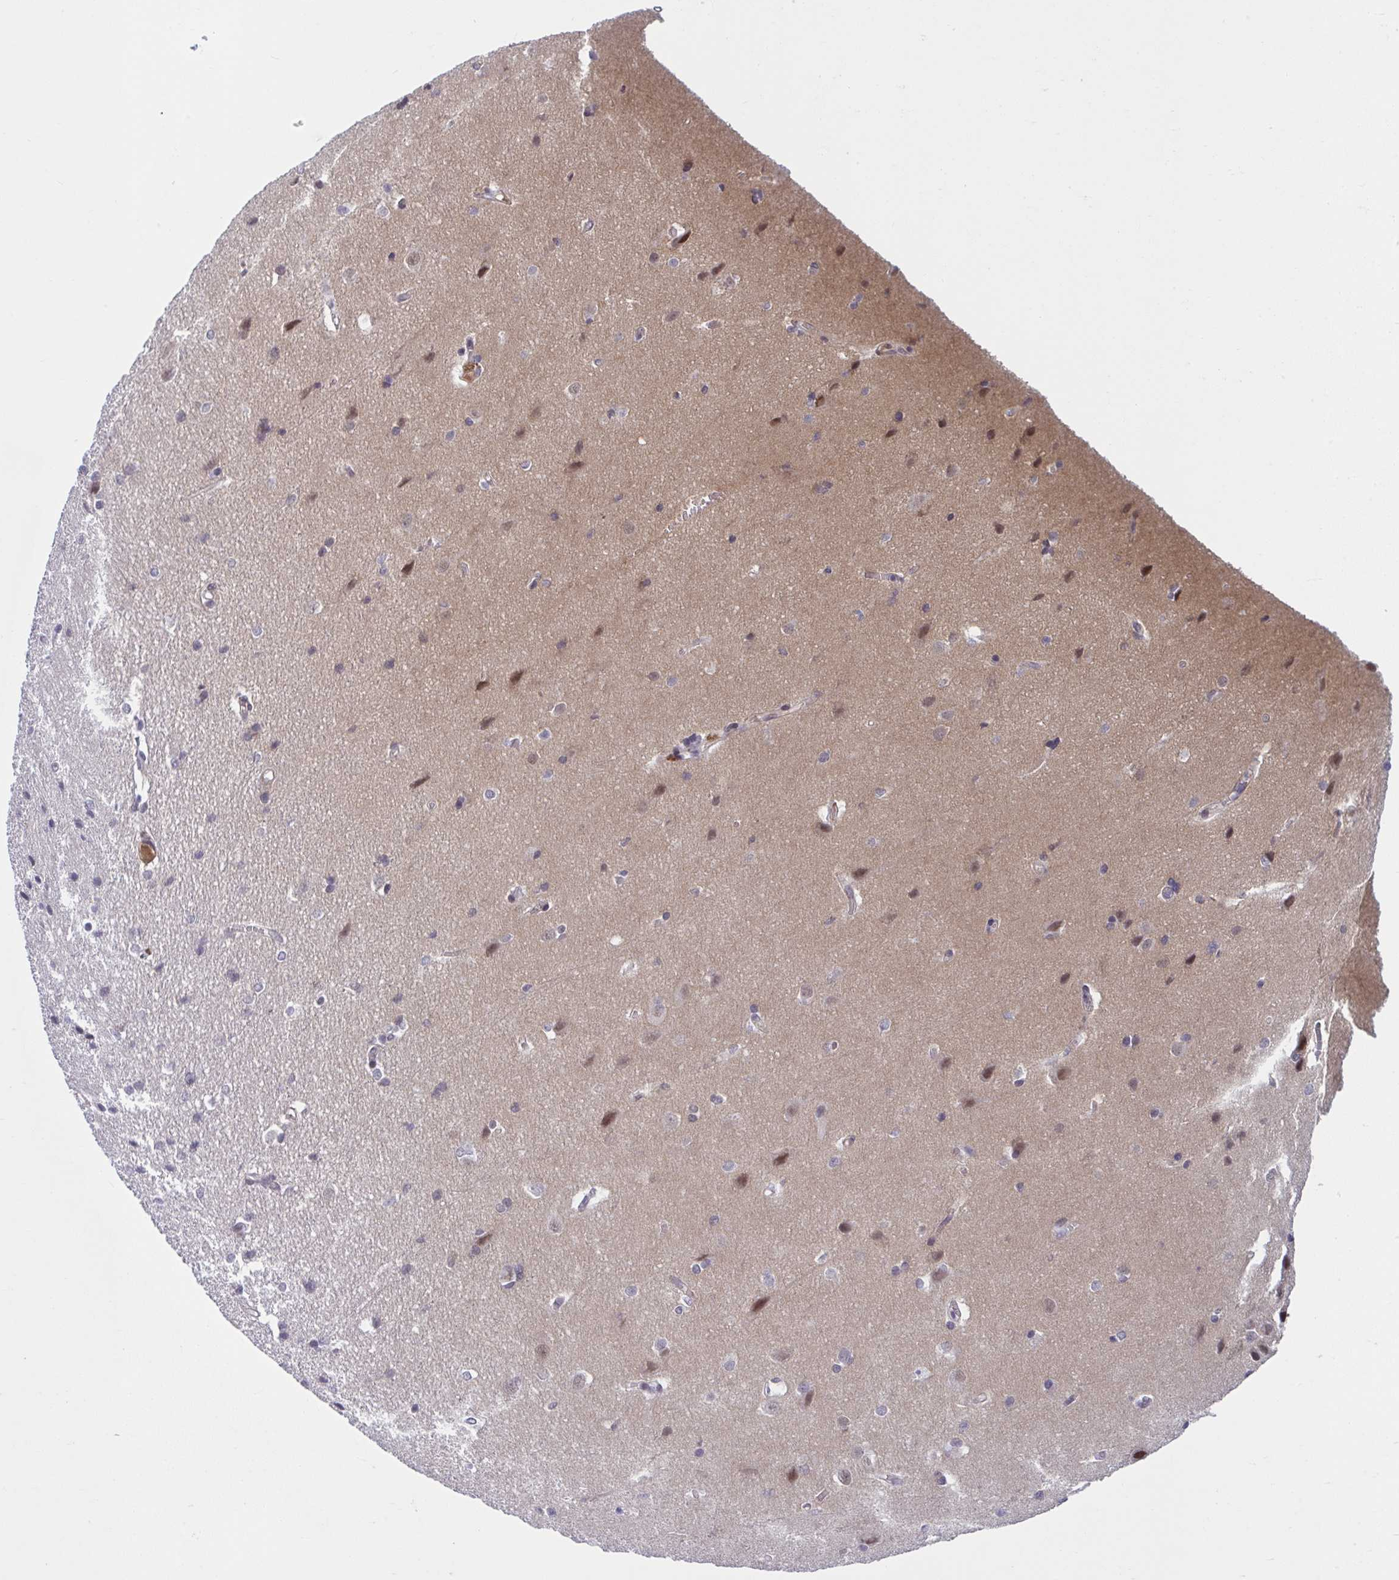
{"staining": {"intensity": "negative", "quantity": "none", "location": "none"}, "tissue": "cerebral cortex", "cell_type": "Endothelial cells", "image_type": "normal", "snomed": [{"axis": "morphology", "description": "Normal tissue, NOS"}, {"axis": "topography", "description": "Cerebral cortex"}], "caption": "Immunohistochemical staining of unremarkable cerebral cortex exhibits no significant positivity in endothelial cells. Nuclei are stained in blue.", "gene": "TTC7B", "patient": {"sex": "male", "age": 37}}